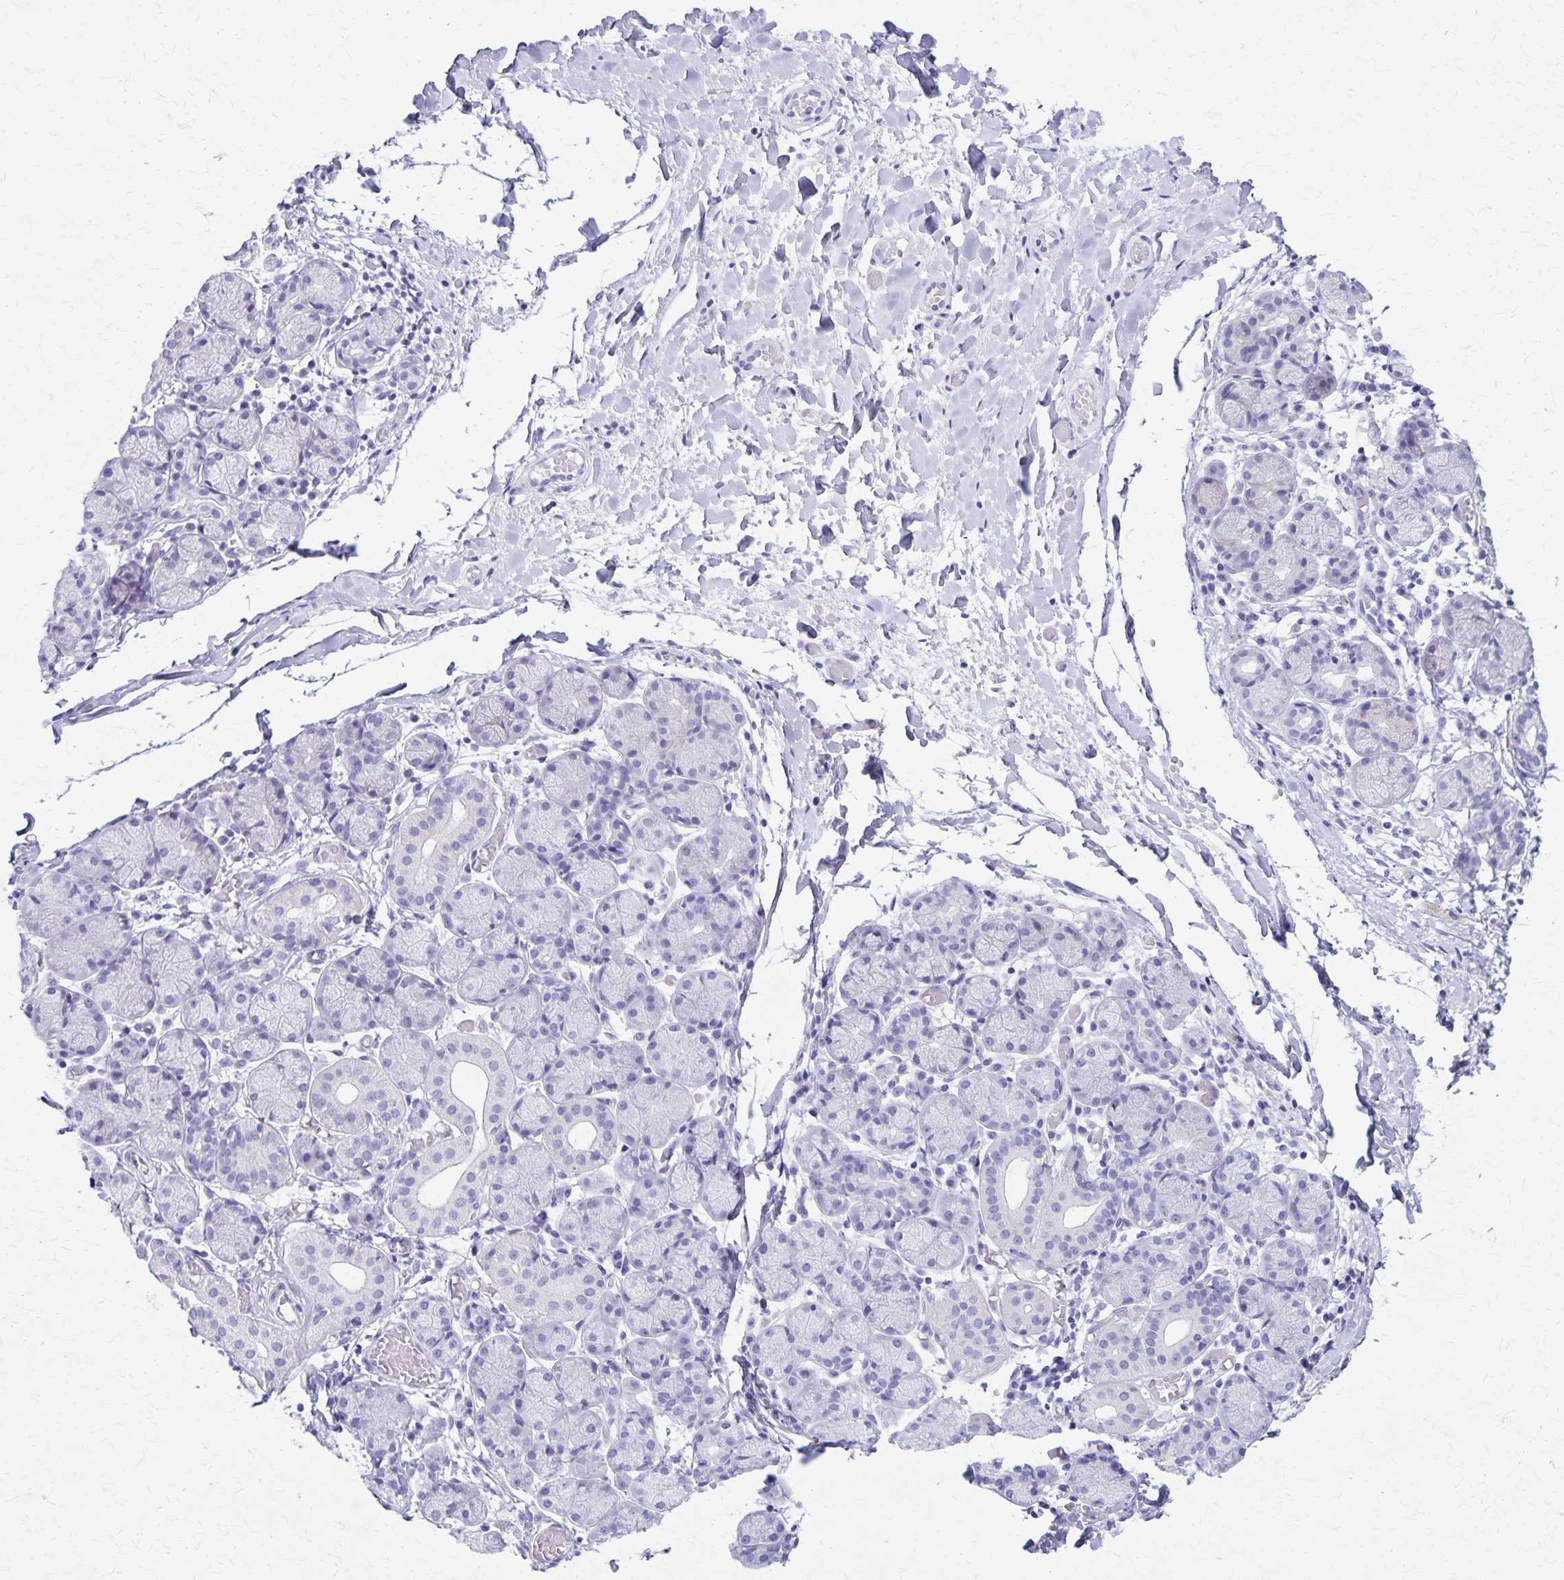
{"staining": {"intensity": "negative", "quantity": "none", "location": "none"}, "tissue": "salivary gland", "cell_type": "Glandular cells", "image_type": "normal", "snomed": [{"axis": "morphology", "description": "Normal tissue, NOS"}, {"axis": "topography", "description": "Salivary gland"}], "caption": "Immunohistochemistry (IHC) micrograph of benign human salivary gland stained for a protein (brown), which demonstrates no expression in glandular cells.", "gene": "DEFA5", "patient": {"sex": "female", "age": 24}}